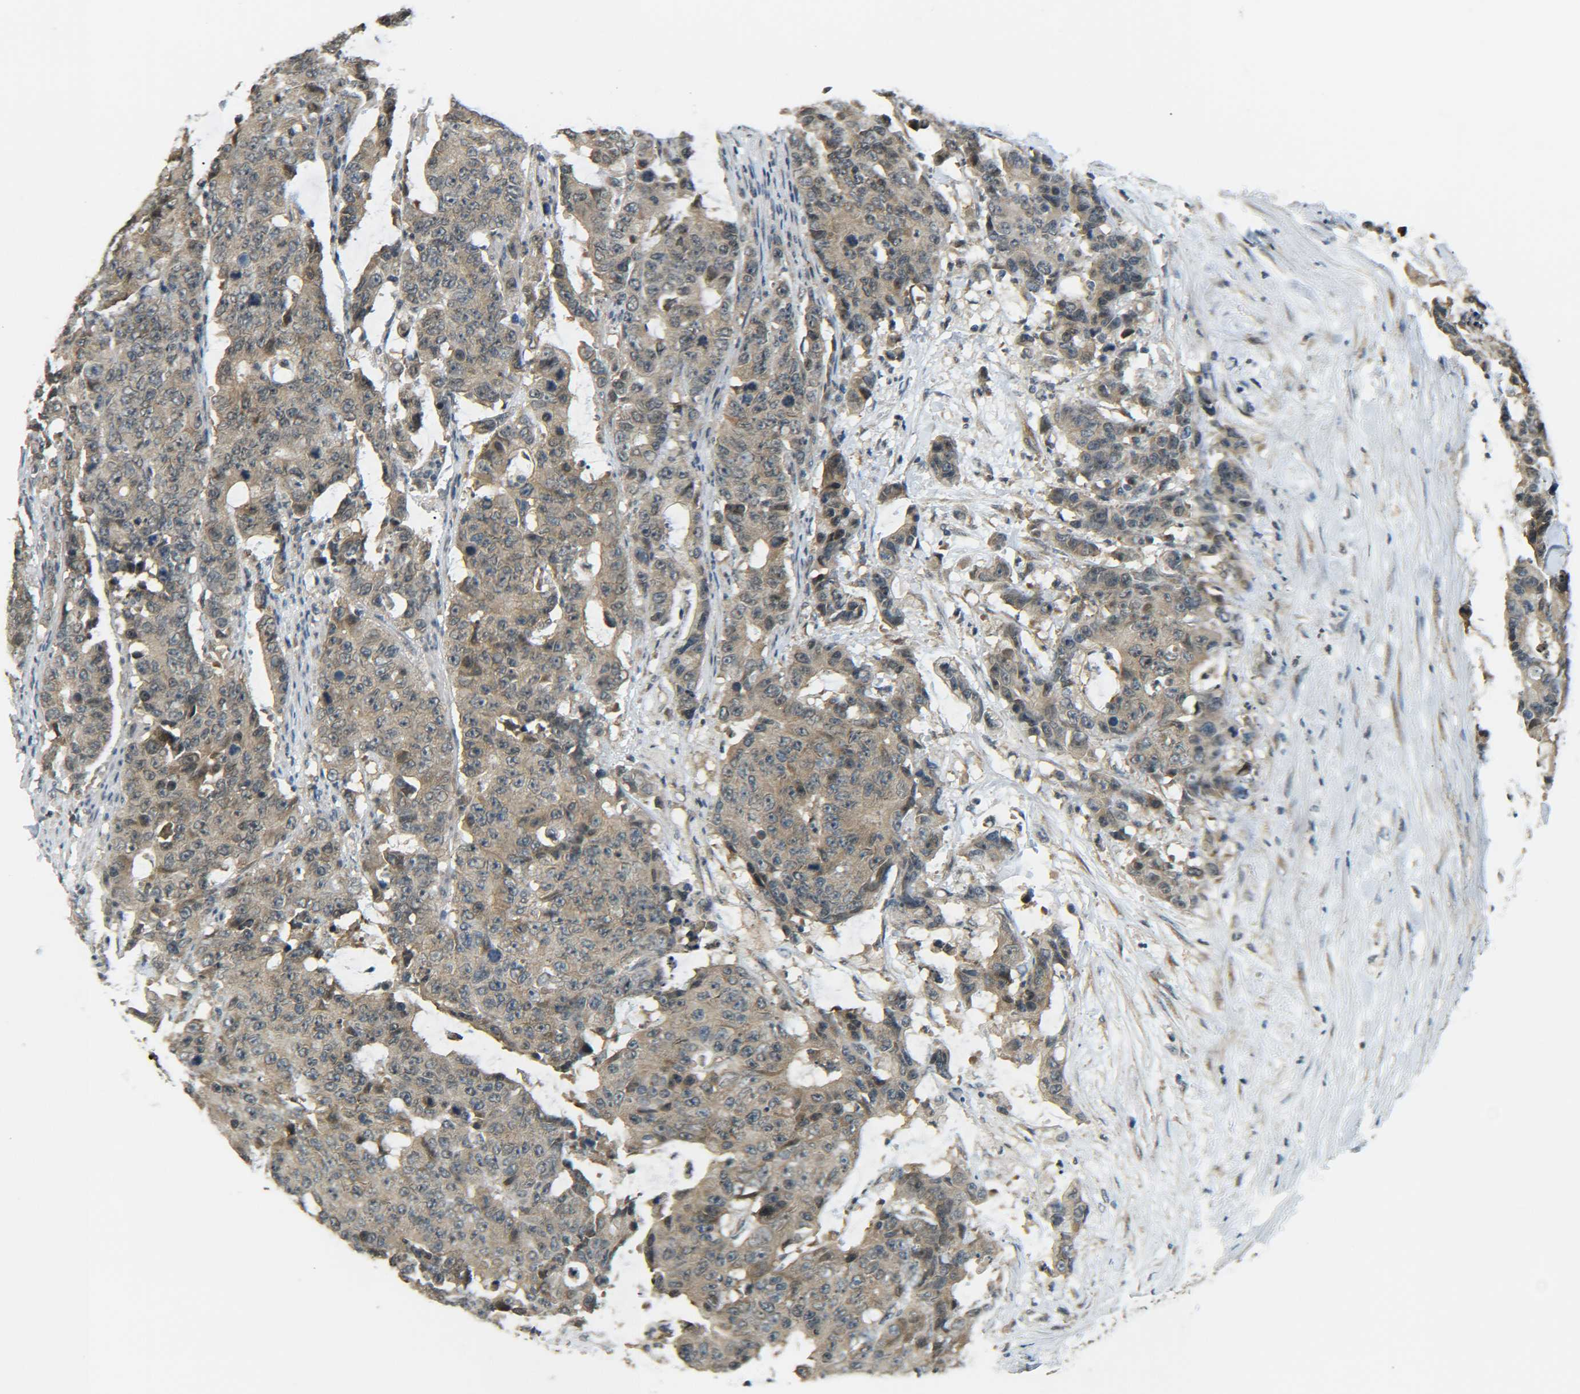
{"staining": {"intensity": "moderate", "quantity": ">75%", "location": "cytoplasmic/membranous"}, "tissue": "colorectal cancer", "cell_type": "Tumor cells", "image_type": "cancer", "snomed": [{"axis": "morphology", "description": "Adenocarcinoma, NOS"}, {"axis": "topography", "description": "Colon"}], "caption": "An IHC photomicrograph of neoplastic tissue is shown. Protein staining in brown shows moderate cytoplasmic/membranous positivity in adenocarcinoma (colorectal) within tumor cells. Ihc stains the protein in brown and the nuclei are stained blue.", "gene": "DAB2", "patient": {"sex": "female", "age": 86}}